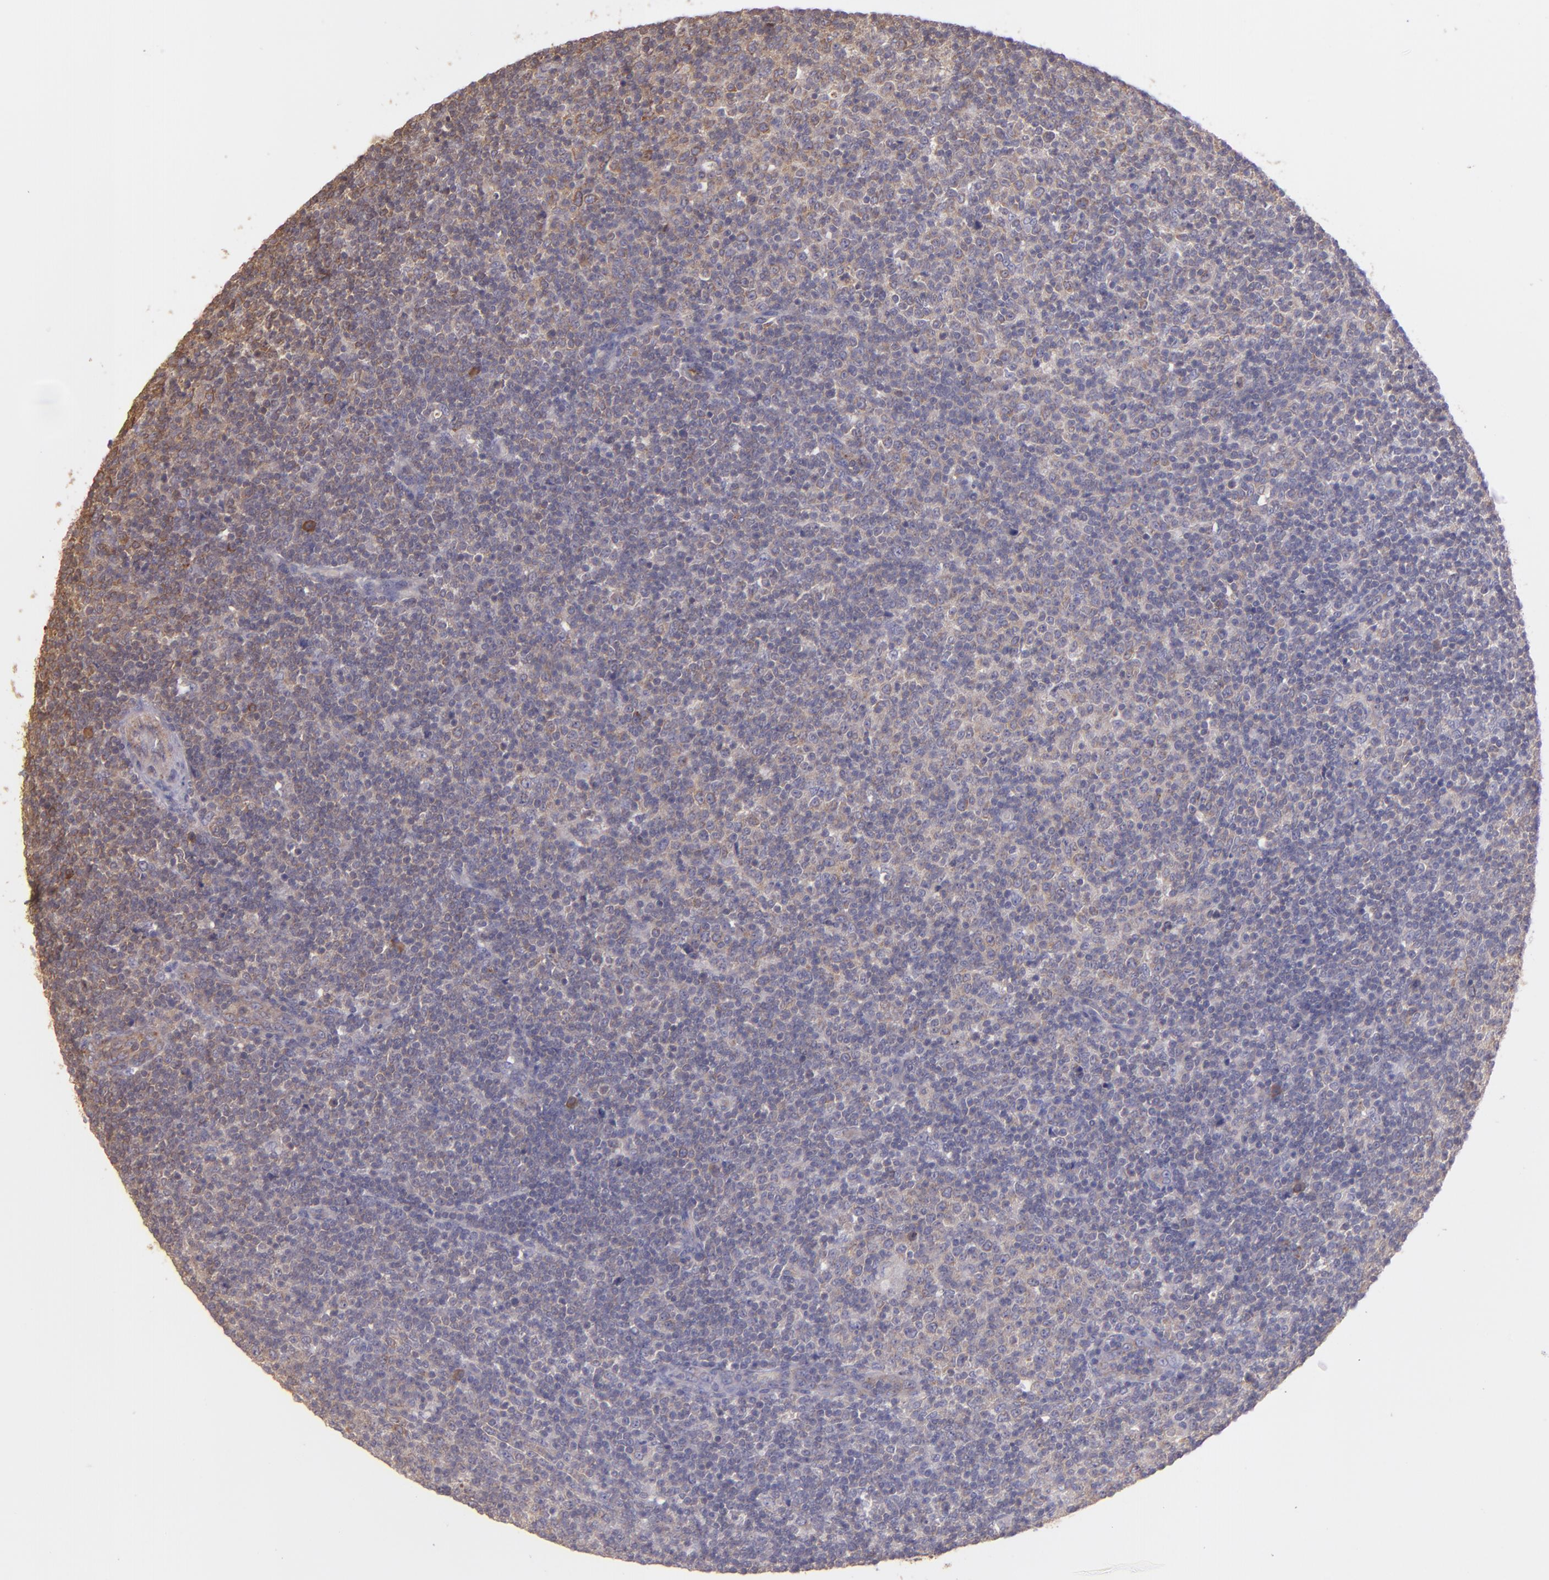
{"staining": {"intensity": "moderate", "quantity": ">75%", "location": "cytoplasmic/membranous"}, "tissue": "lymphoma", "cell_type": "Tumor cells", "image_type": "cancer", "snomed": [{"axis": "morphology", "description": "Malignant lymphoma, non-Hodgkin's type, Low grade"}, {"axis": "topography", "description": "Lymph node"}], "caption": "This photomicrograph demonstrates lymphoma stained with immunohistochemistry (IHC) to label a protein in brown. The cytoplasmic/membranous of tumor cells show moderate positivity for the protein. Nuclei are counter-stained blue.", "gene": "ECE1", "patient": {"sex": "male", "age": 70}}